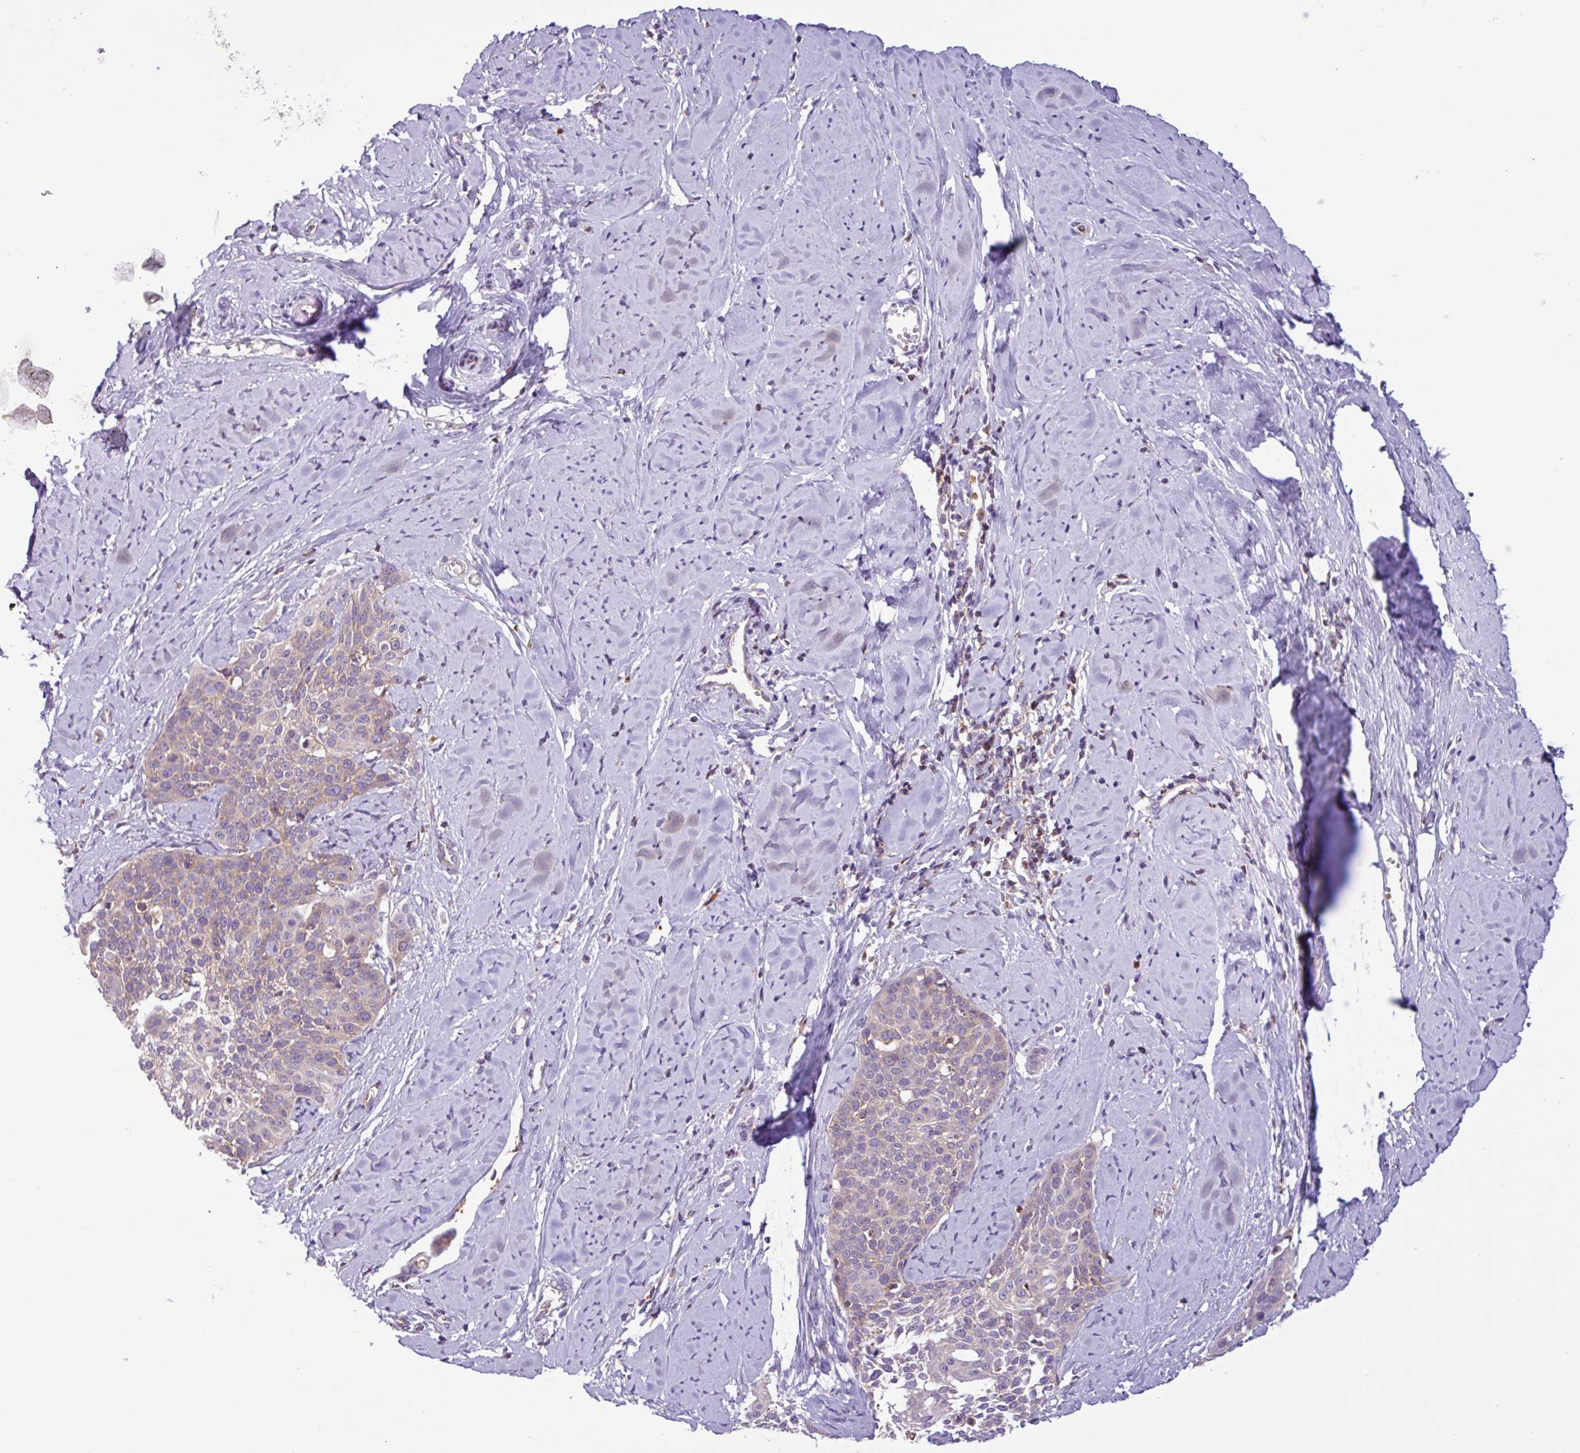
{"staining": {"intensity": "weak", "quantity": "<25%", "location": "cytoplasmic/membranous"}, "tissue": "cervical cancer", "cell_type": "Tumor cells", "image_type": "cancer", "snomed": [{"axis": "morphology", "description": "Squamous cell carcinoma, NOS"}, {"axis": "topography", "description": "Cervix"}], "caption": "Immunohistochemistry of human cervical squamous cell carcinoma shows no staining in tumor cells.", "gene": "ACTR3", "patient": {"sex": "female", "age": 44}}